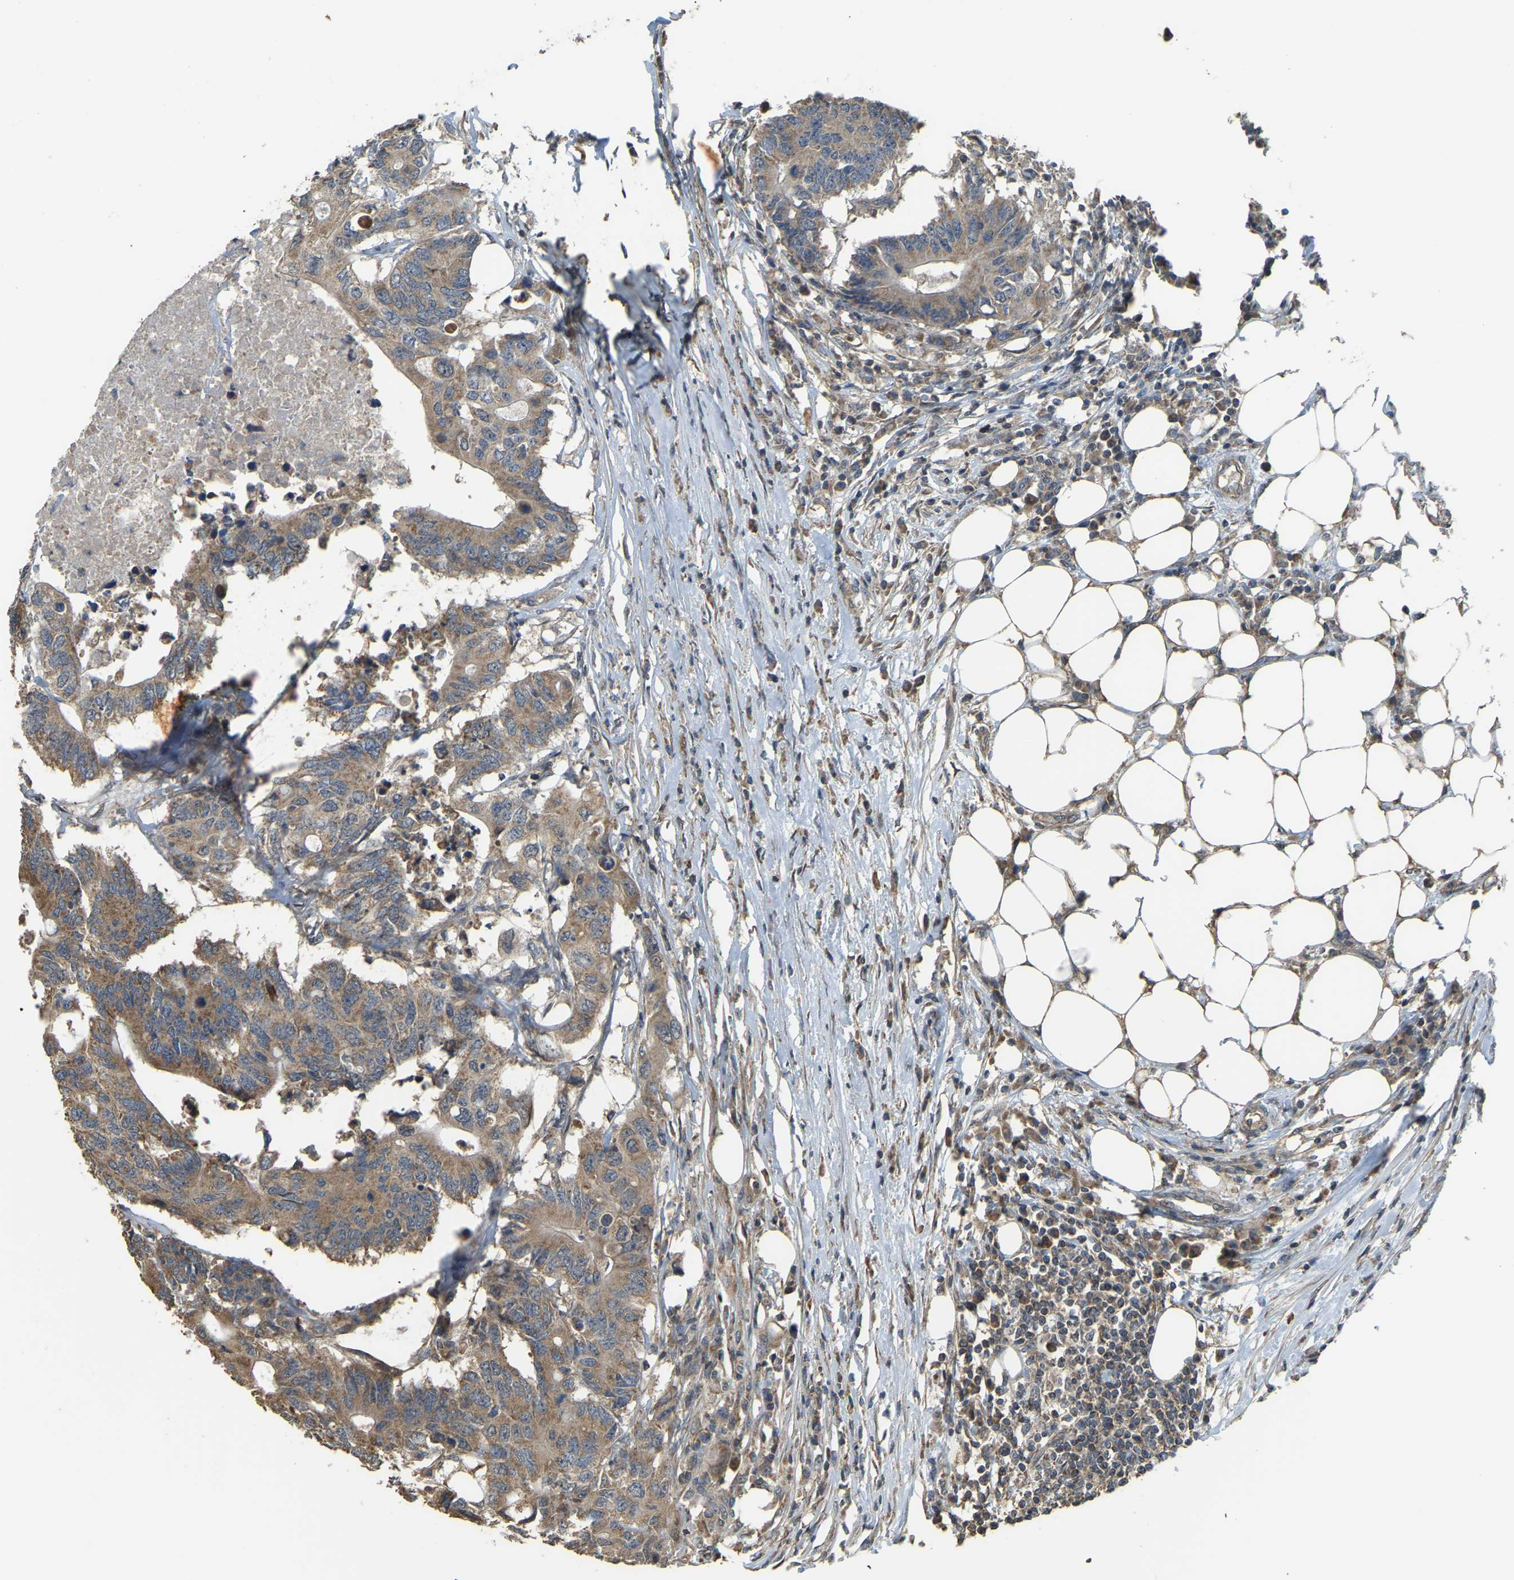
{"staining": {"intensity": "moderate", "quantity": ">75%", "location": "cytoplasmic/membranous"}, "tissue": "colorectal cancer", "cell_type": "Tumor cells", "image_type": "cancer", "snomed": [{"axis": "morphology", "description": "Adenocarcinoma, NOS"}, {"axis": "topography", "description": "Colon"}], "caption": "Immunohistochemical staining of colorectal adenocarcinoma exhibits medium levels of moderate cytoplasmic/membranous expression in about >75% of tumor cells.", "gene": "GNG2", "patient": {"sex": "male", "age": 71}}